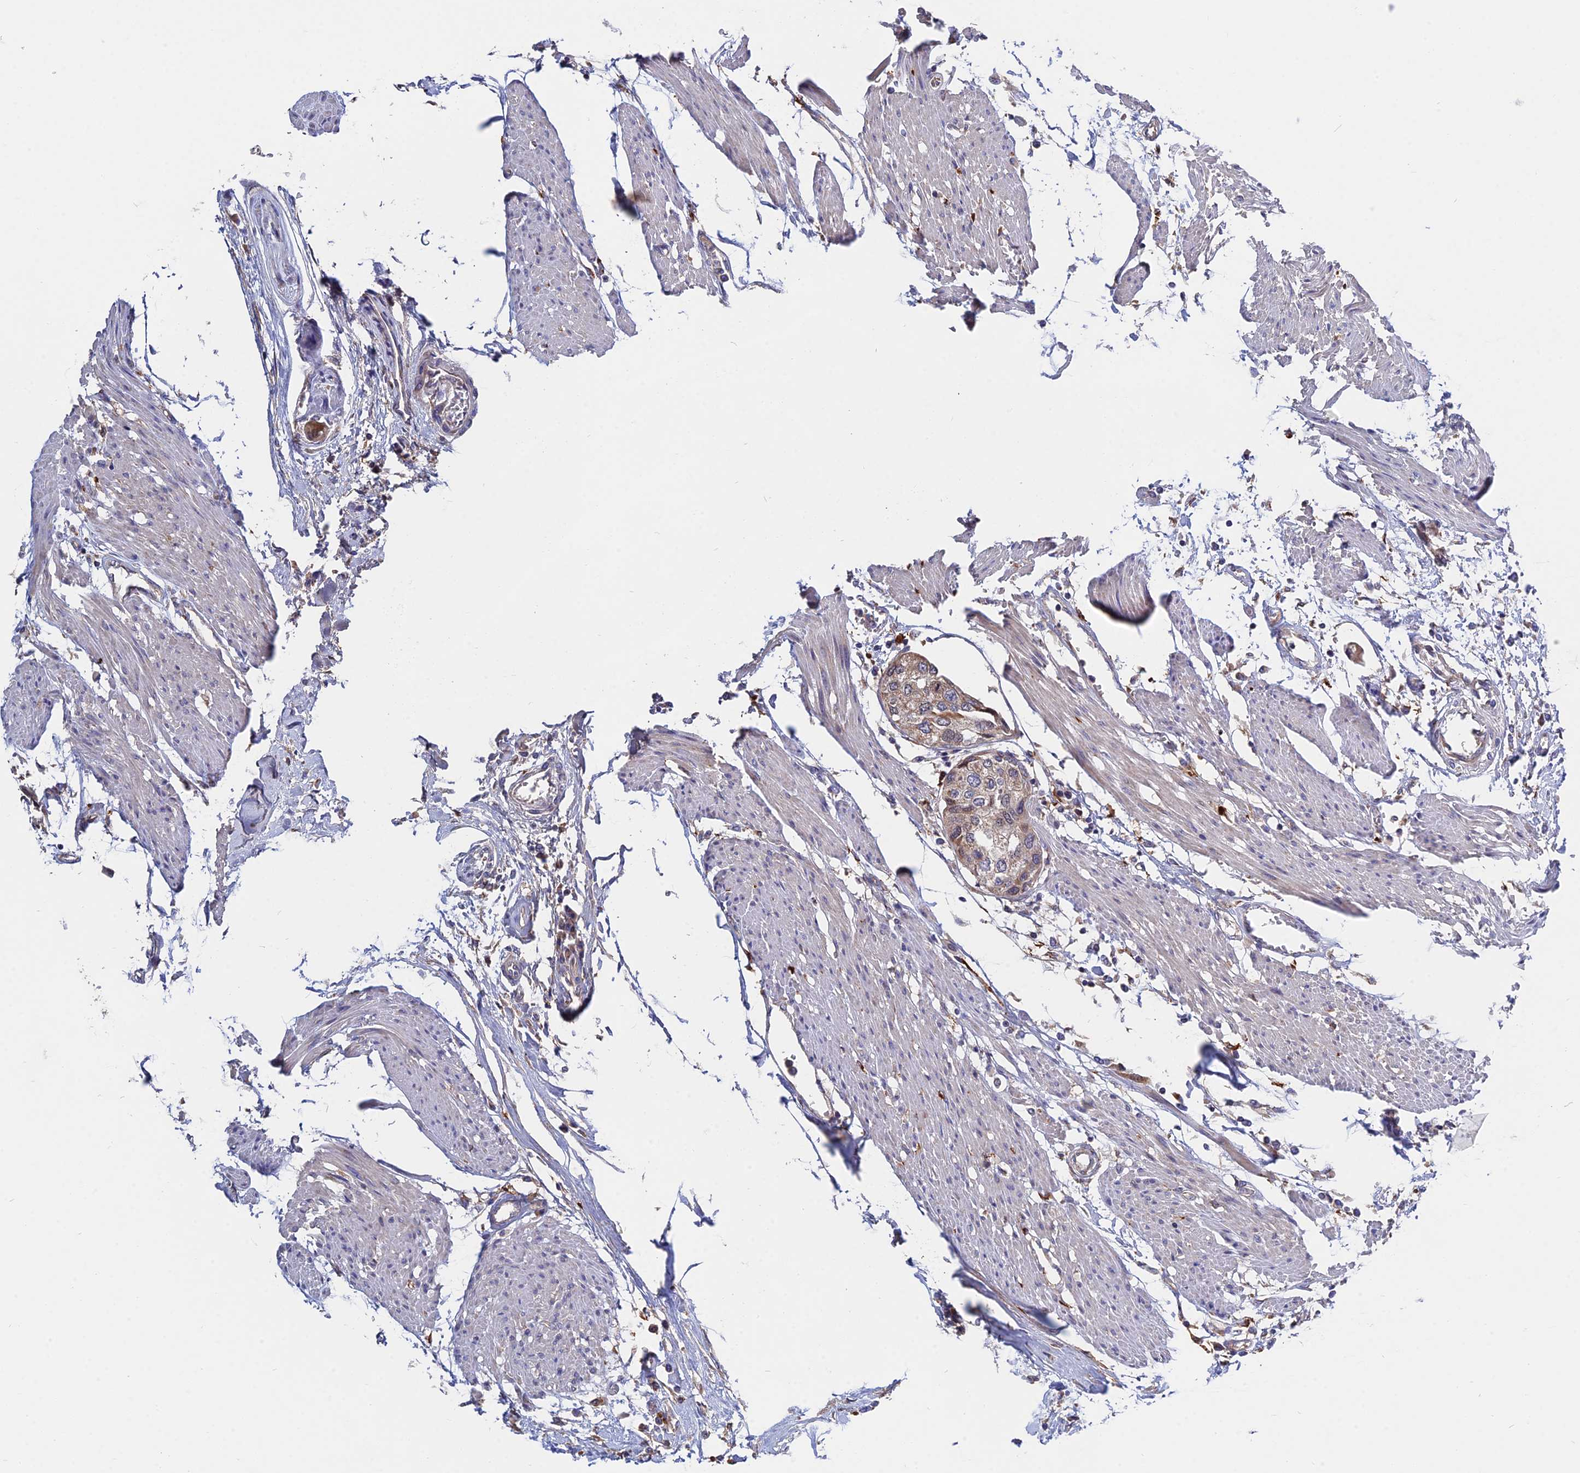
{"staining": {"intensity": "moderate", "quantity": "<25%", "location": "cytoplasmic/membranous,nuclear"}, "tissue": "urothelial cancer", "cell_type": "Tumor cells", "image_type": "cancer", "snomed": [{"axis": "morphology", "description": "Urothelial carcinoma, High grade"}, {"axis": "topography", "description": "Urinary bladder"}], "caption": "Protein expression analysis of human high-grade urothelial carcinoma reveals moderate cytoplasmic/membranous and nuclear positivity in about <25% of tumor cells.", "gene": "CDC37L1", "patient": {"sex": "male", "age": 64}}